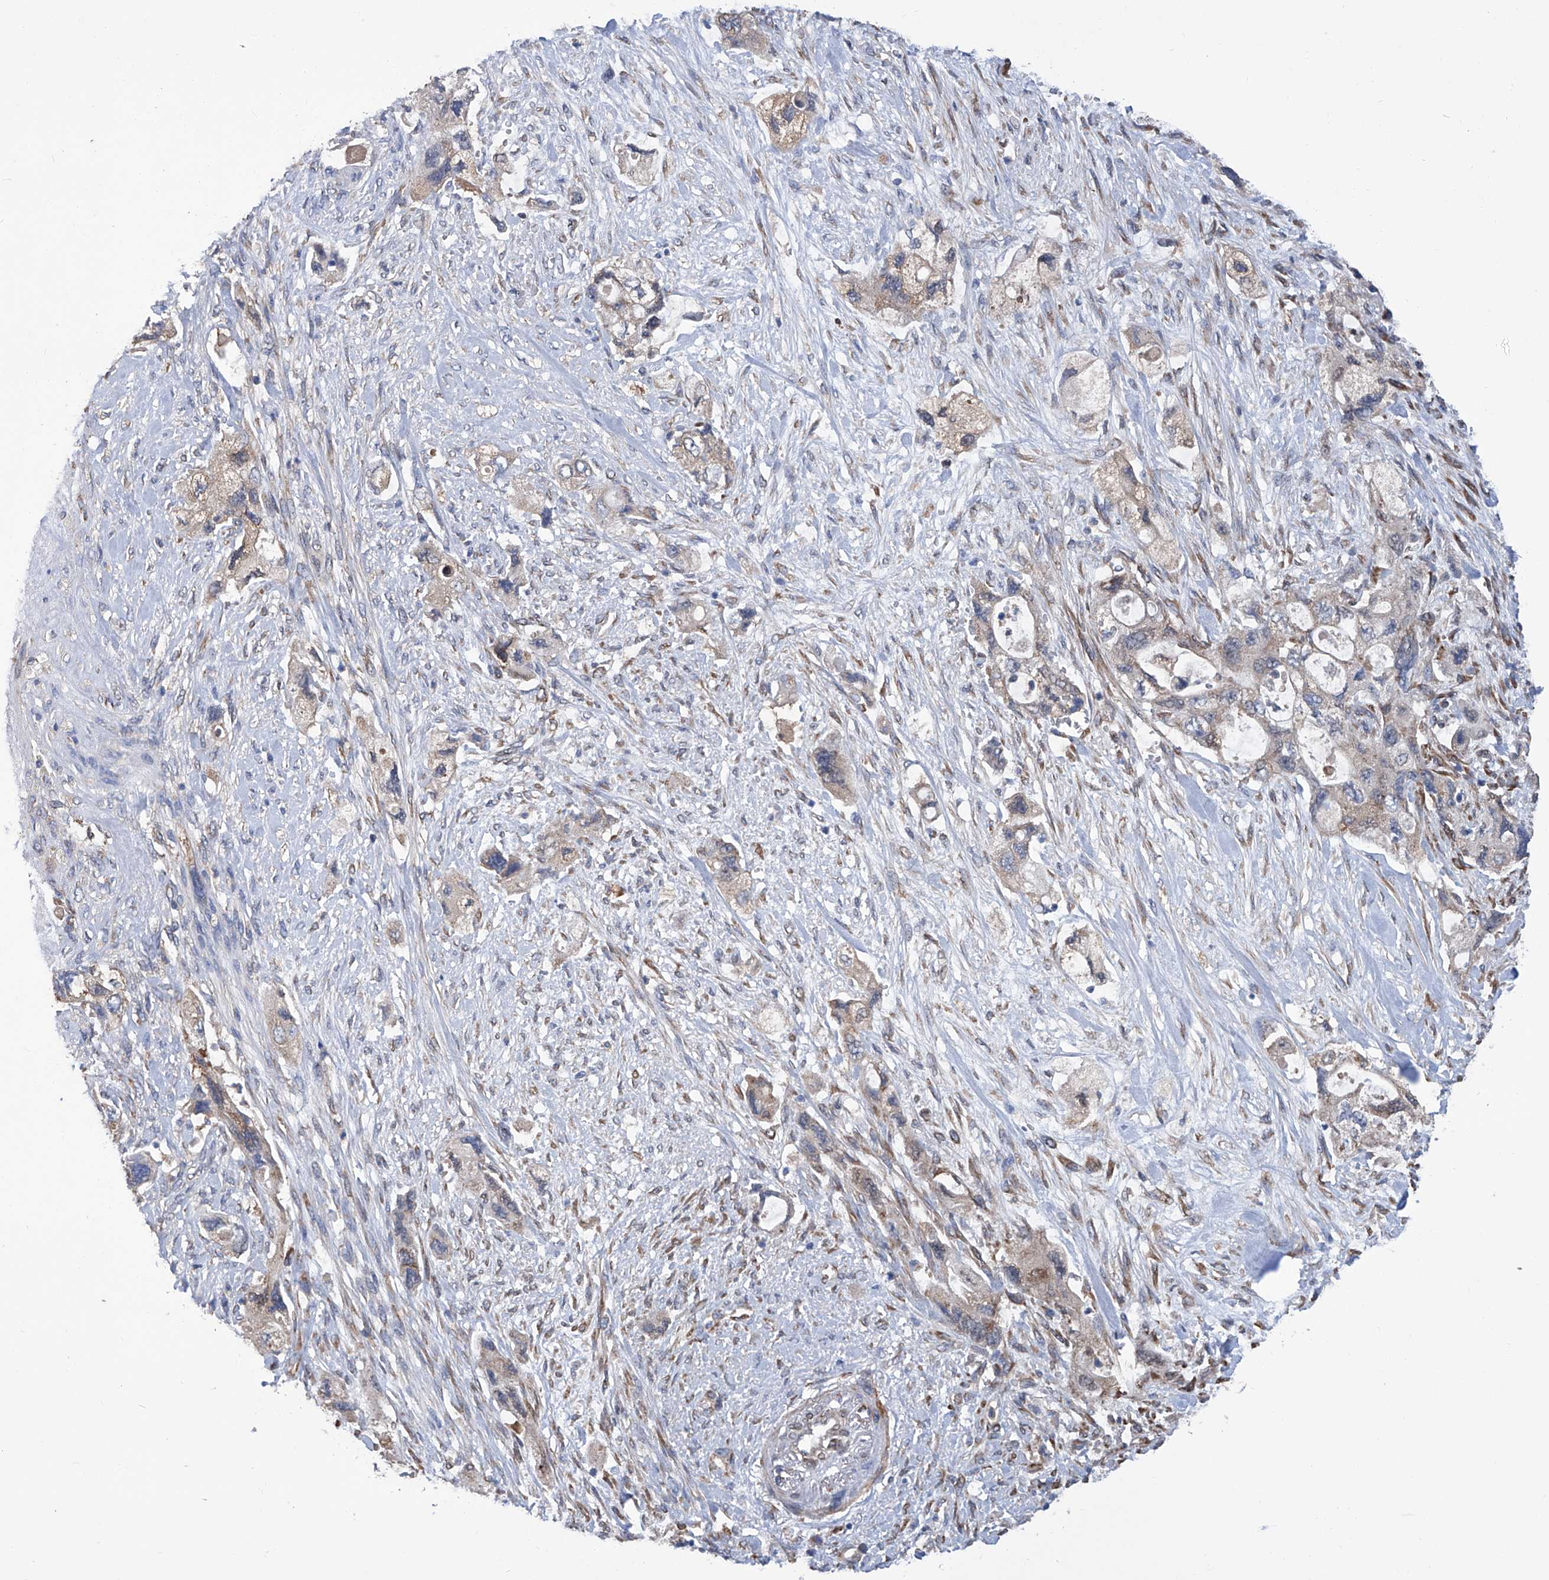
{"staining": {"intensity": "weak", "quantity": "<25%", "location": "cytoplasmic/membranous"}, "tissue": "pancreatic cancer", "cell_type": "Tumor cells", "image_type": "cancer", "snomed": [{"axis": "morphology", "description": "Adenocarcinoma, NOS"}, {"axis": "topography", "description": "Pancreas"}], "caption": "Immunohistochemistry micrograph of neoplastic tissue: human pancreatic cancer stained with DAB (3,3'-diaminobenzidine) shows no significant protein positivity in tumor cells.", "gene": "SMS", "patient": {"sex": "female", "age": 73}}